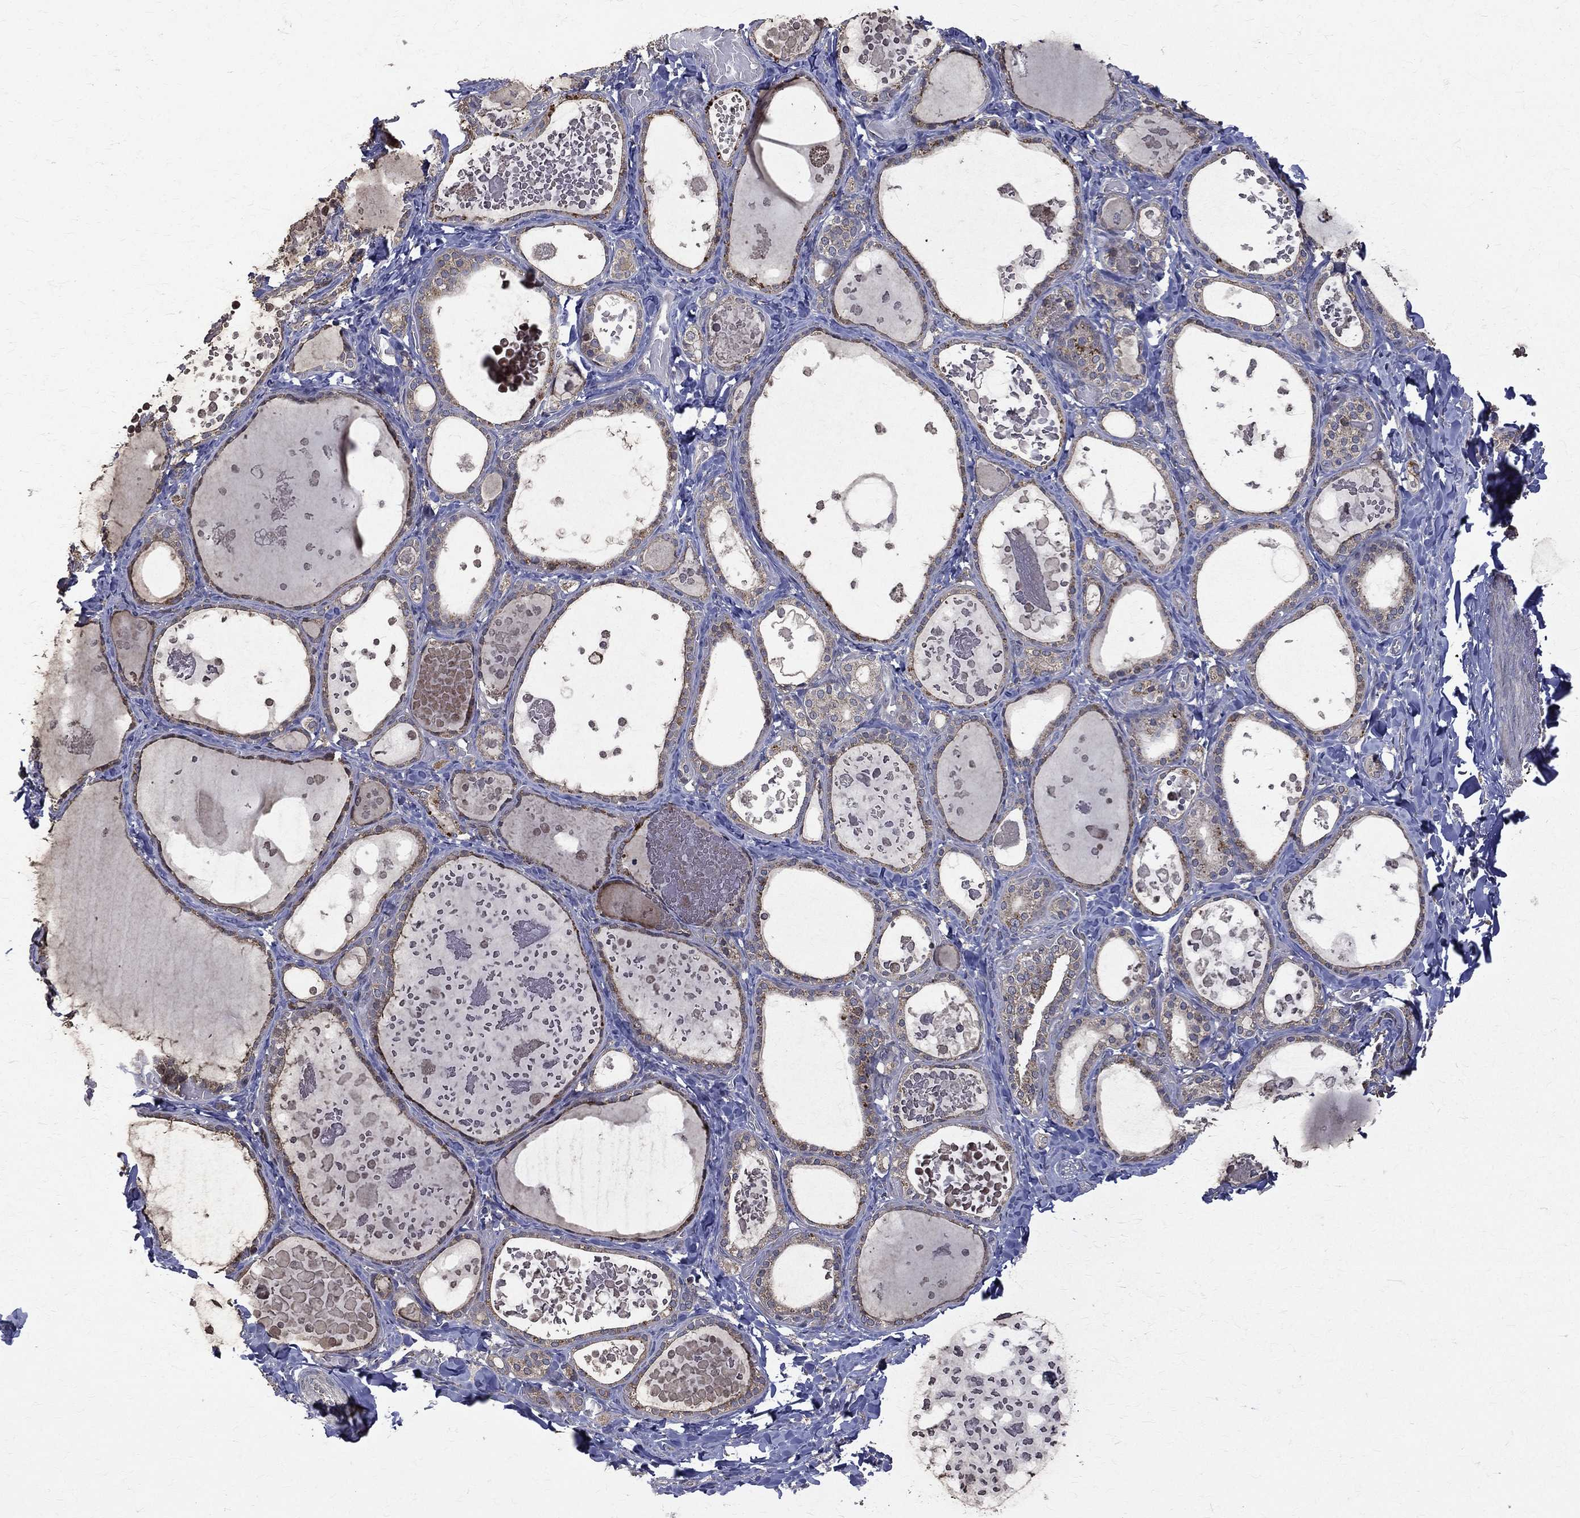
{"staining": {"intensity": "moderate", "quantity": "<25%", "location": "cytoplasmic/membranous"}, "tissue": "thyroid gland", "cell_type": "Glandular cells", "image_type": "normal", "snomed": [{"axis": "morphology", "description": "Normal tissue, NOS"}, {"axis": "topography", "description": "Thyroid gland"}], "caption": "Immunohistochemical staining of benign human thyroid gland shows moderate cytoplasmic/membranous protein expression in about <25% of glandular cells.", "gene": "RPGR", "patient": {"sex": "female", "age": 56}}